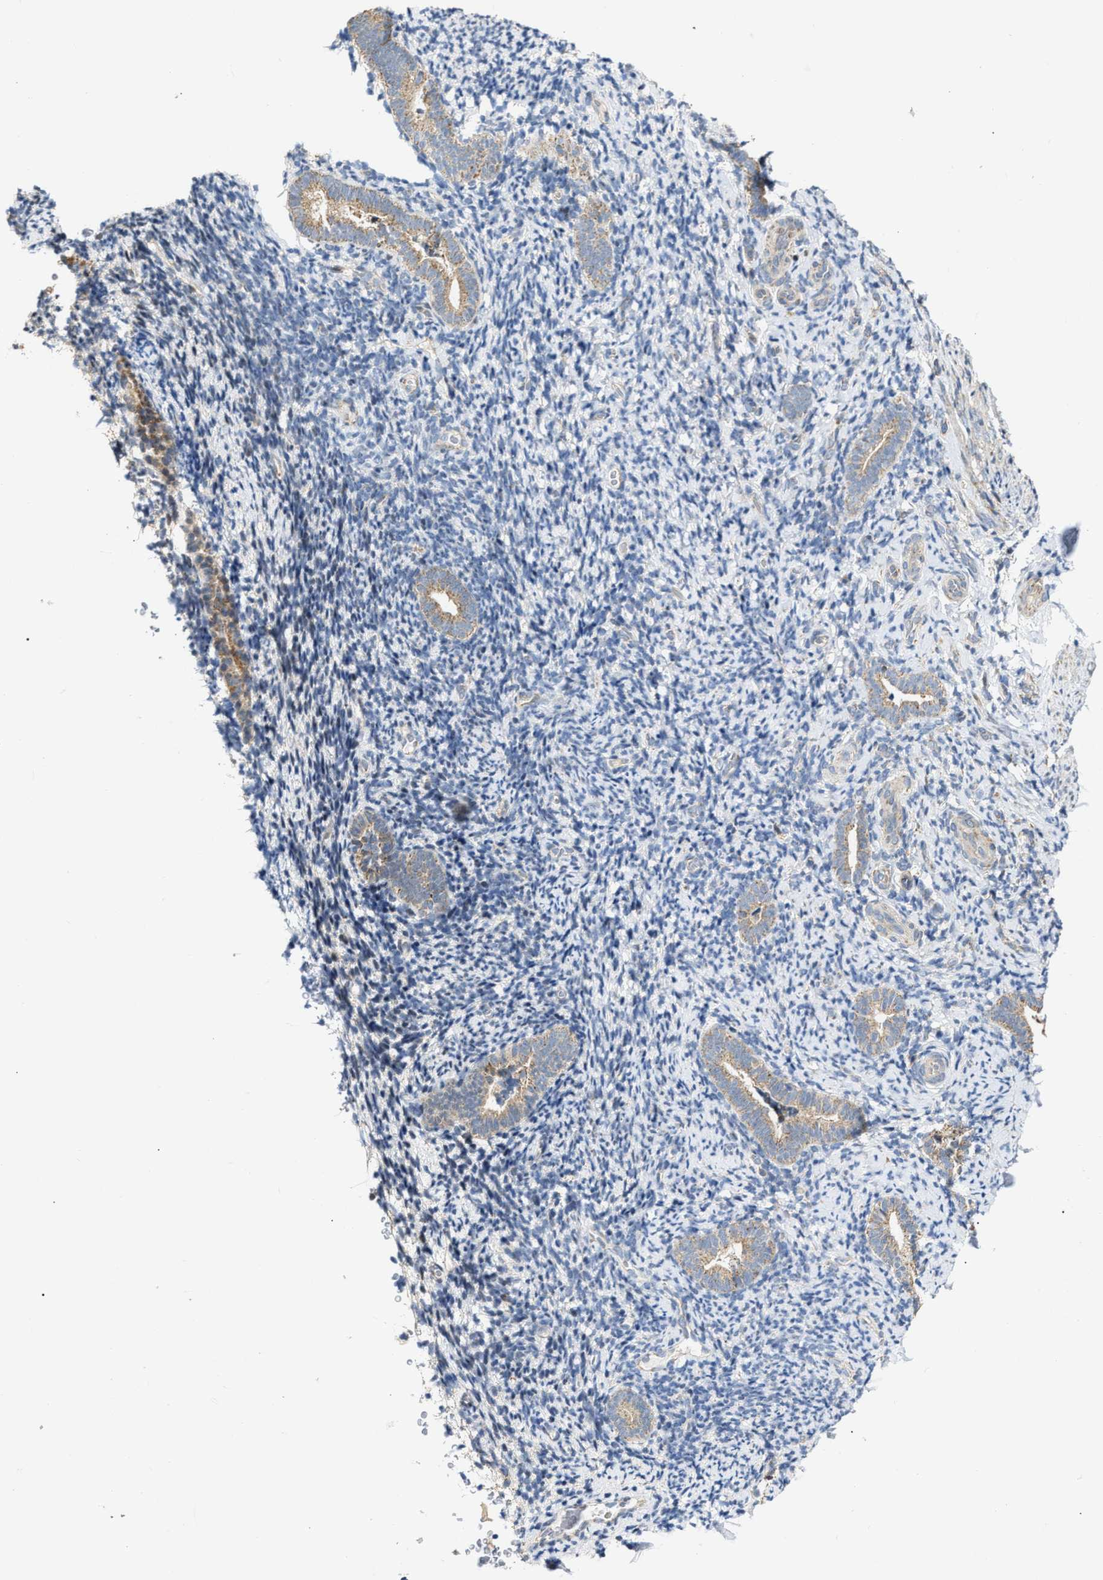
{"staining": {"intensity": "negative", "quantity": "none", "location": "none"}, "tissue": "endometrium", "cell_type": "Cells in endometrial stroma", "image_type": "normal", "snomed": [{"axis": "morphology", "description": "Normal tissue, NOS"}, {"axis": "topography", "description": "Endometrium"}], "caption": "An image of human endometrium is negative for staining in cells in endometrial stroma. The staining was performed using DAB to visualize the protein expression in brown, while the nuclei were stained in blue with hematoxylin (Magnification: 20x).", "gene": "DEPTOR", "patient": {"sex": "female", "age": 51}}